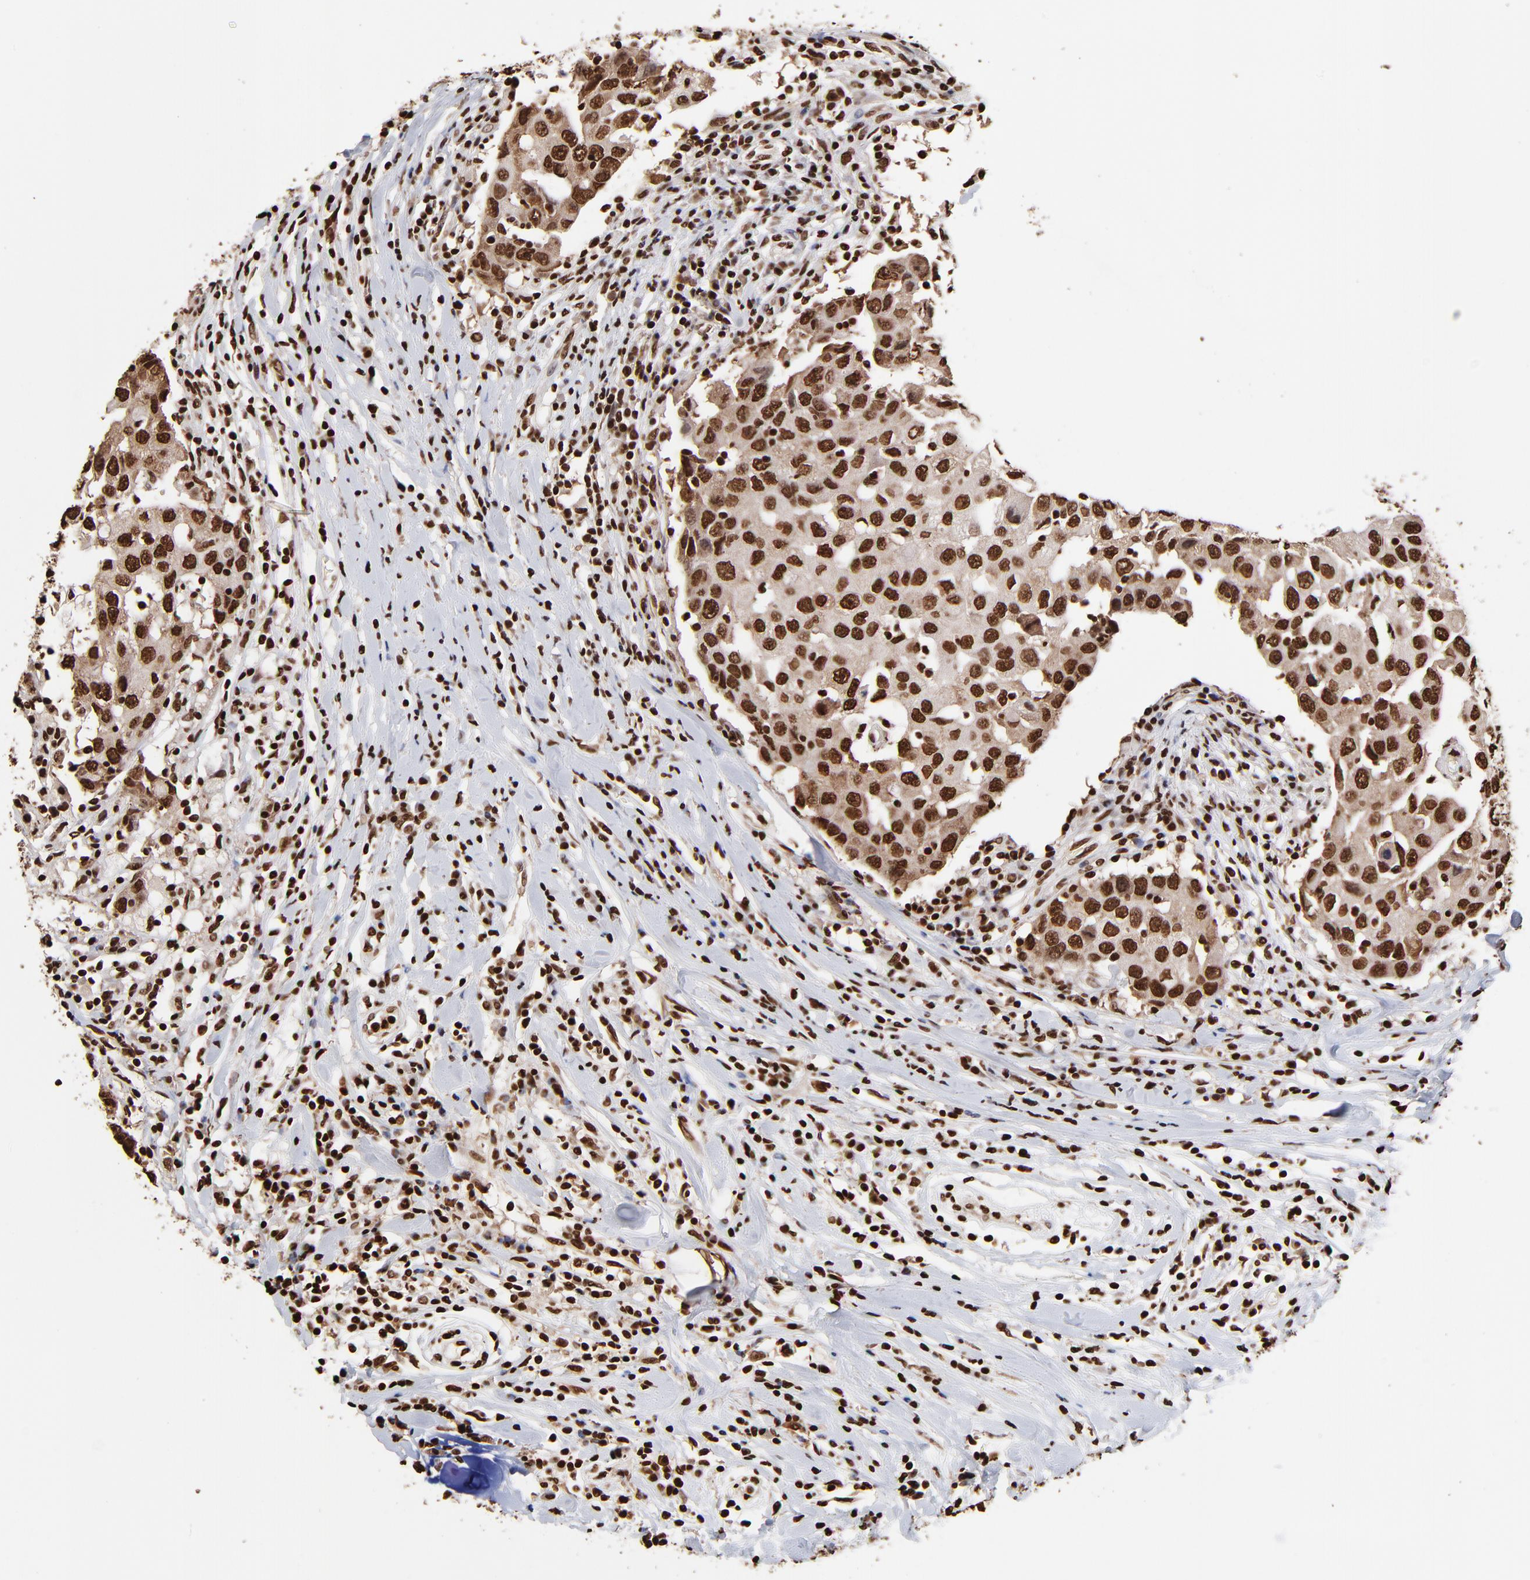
{"staining": {"intensity": "strong", "quantity": ">75%", "location": "cytoplasmic/membranous,nuclear"}, "tissue": "breast cancer", "cell_type": "Tumor cells", "image_type": "cancer", "snomed": [{"axis": "morphology", "description": "Duct carcinoma"}, {"axis": "topography", "description": "Breast"}], "caption": "An immunohistochemistry image of neoplastic tissue is shown. Protein staining in brown shows strong cytoplasmic/membranous and nuclear positivity in breast infiltrating ductal carcinoma within tumor cells. The staining was performed using DAB to visualize the protein expression in brown, while the nuclei were stained in blue with hematoxylin (Magnification: 20x).", "gene": "ZNF544", "patient": {"sex": "female", "age": 27}}